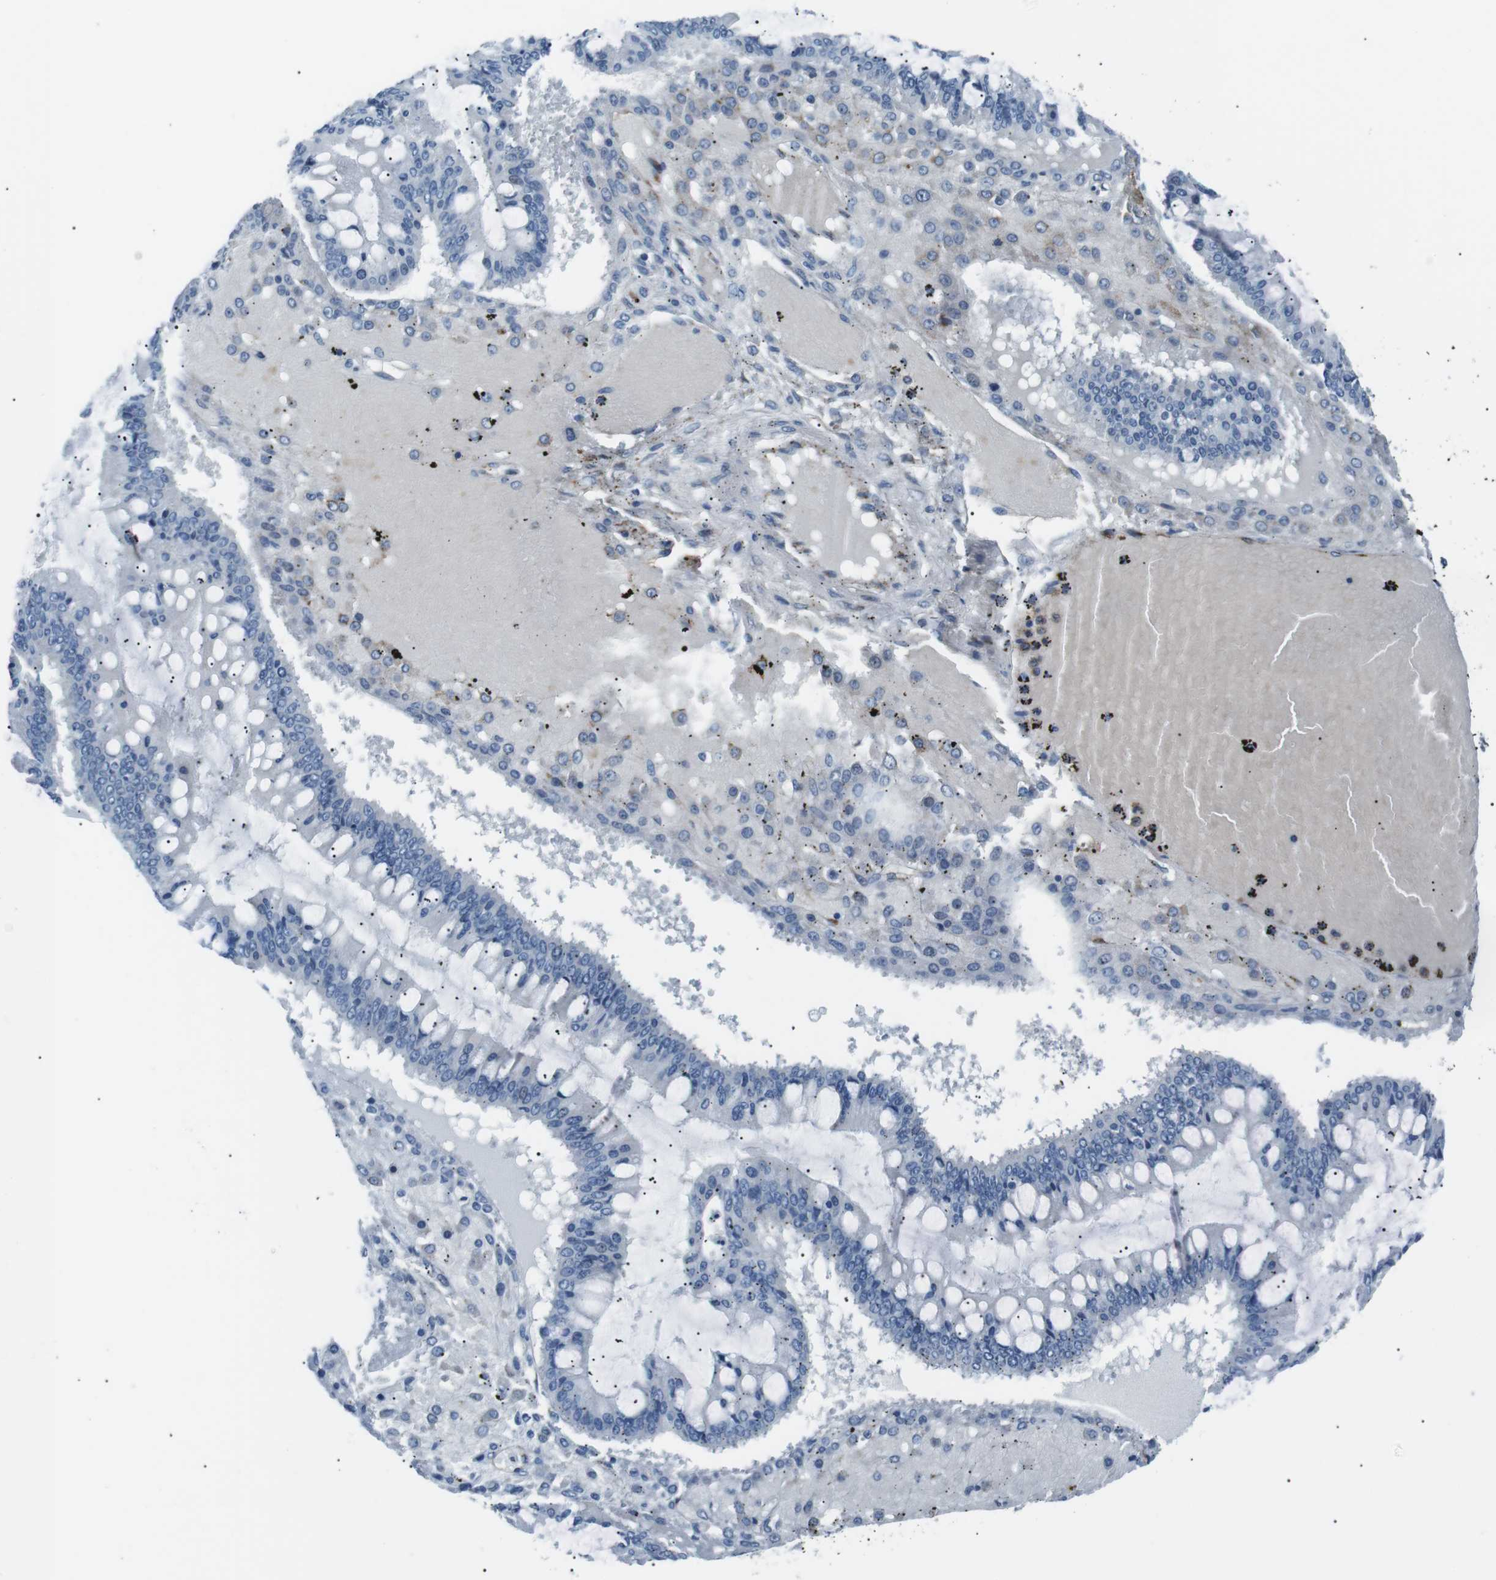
{"staining": {"intensity": "negative", "quantity": "none", "location": "none"}, "tissue": "ovarian cancer", "cell_type": "Tumor cells", "image_type": "cancer", "snomed": [{"axis": "morphology", "description": "Cystadenocarcinoma, mucinous, NOS"}, {"axis": "topography", "description": "Ovary"}], "caption": "The micrograph shows no staining of tumor cells in mucinous cystadenocarcinoma (ovarian).", "gene": "CSF2RA", "patient": {"sex": "female", "age": 73}}